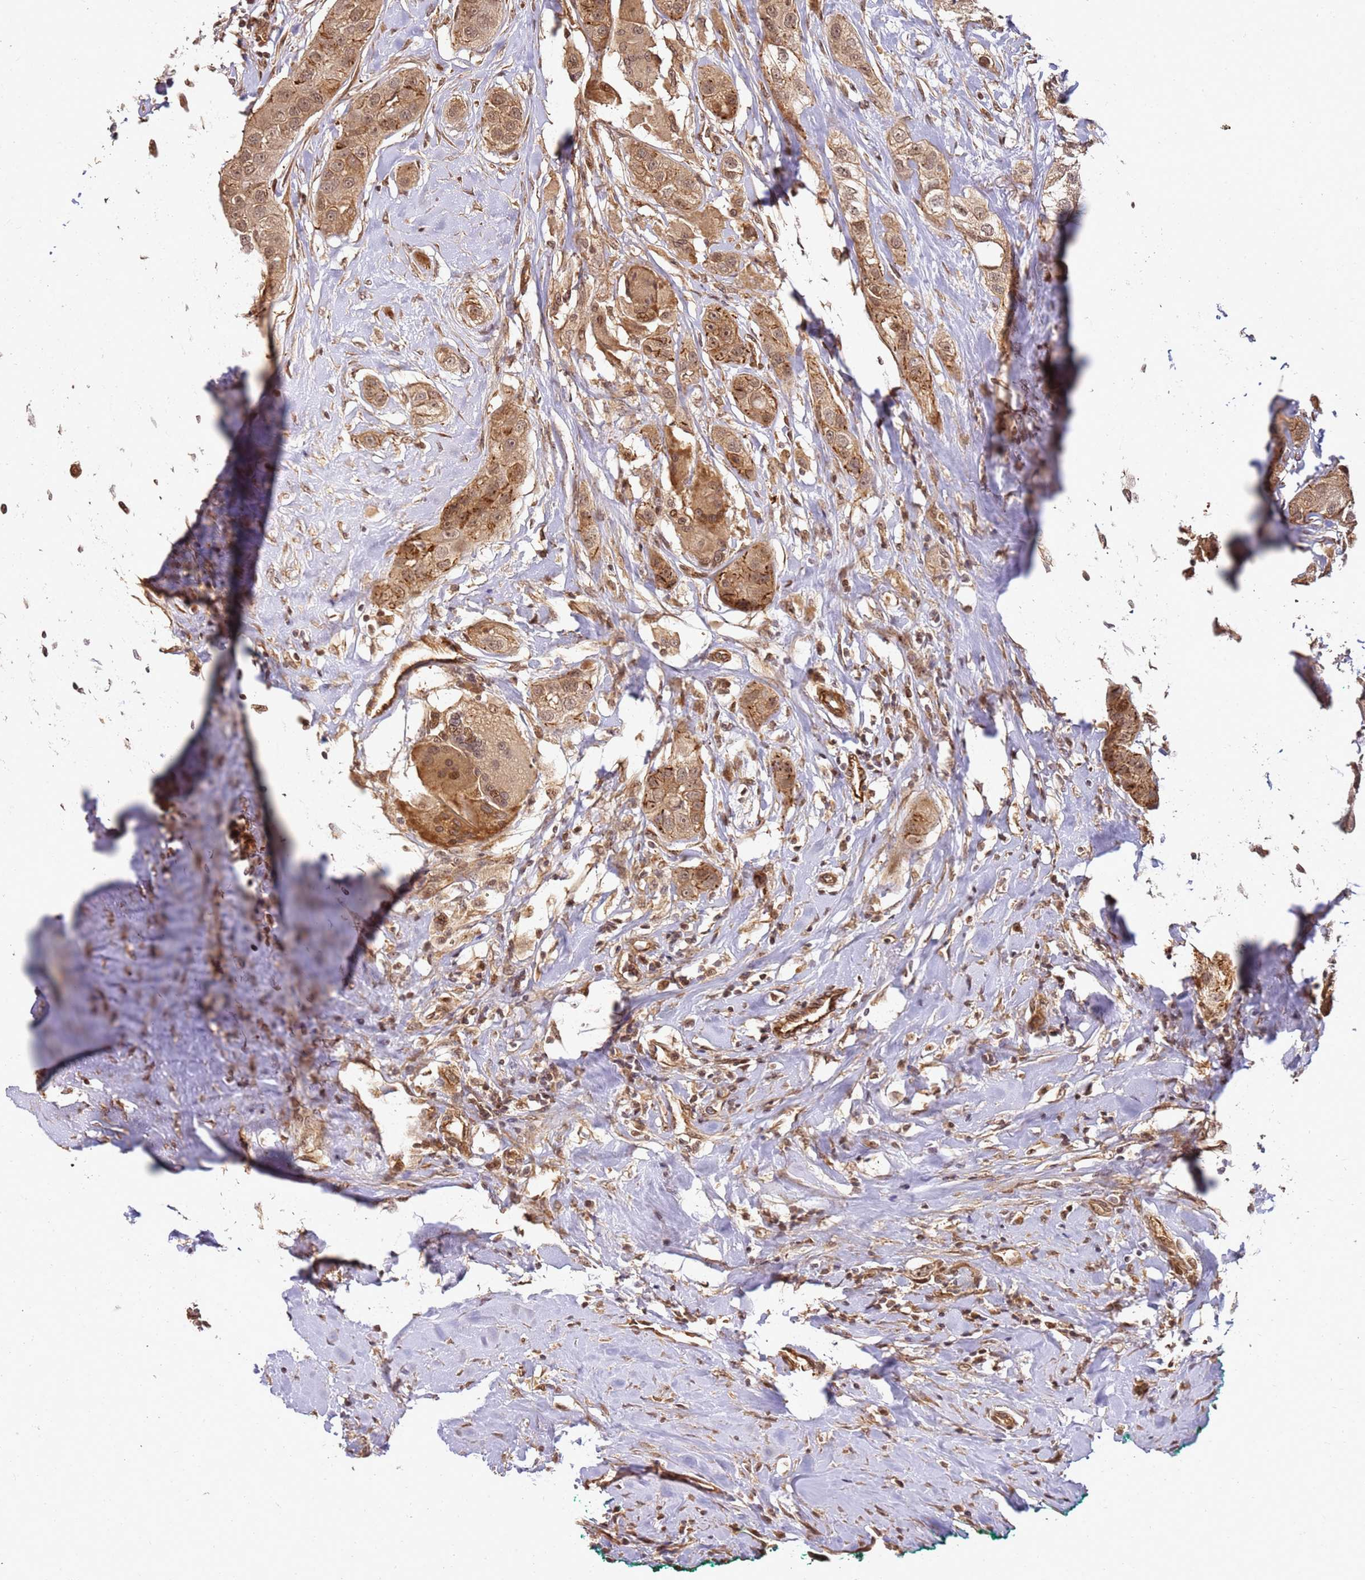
{"staining": {"intensity": "moderate", "quantity": ">75%", "location": "cytoplasmic/membranous,nuclear"}, "tissue": "head and neck cancer", "cell_type": "Tumor cells", "image_type": "cancer", "snomed": [{"axis": "morphology", "description": "Normal tissue, NOS"}, {"axis": "morphology", "description": "Squamous cell carcinoma, NOS"}, {"axis": "topography", "description": "Skeletal muscle"}, {"axis": "topography", "description": "Head-Neck"}], "caption": "IHC (DAB) staining of squamous cell carcinoma (head and neck) reveals moderate cytoplasmic/membranous and nuclear protein staining in approximately >75% of tumor cells.", "gene": "ST18", "patient": {"sex": "male", "age": 51}}